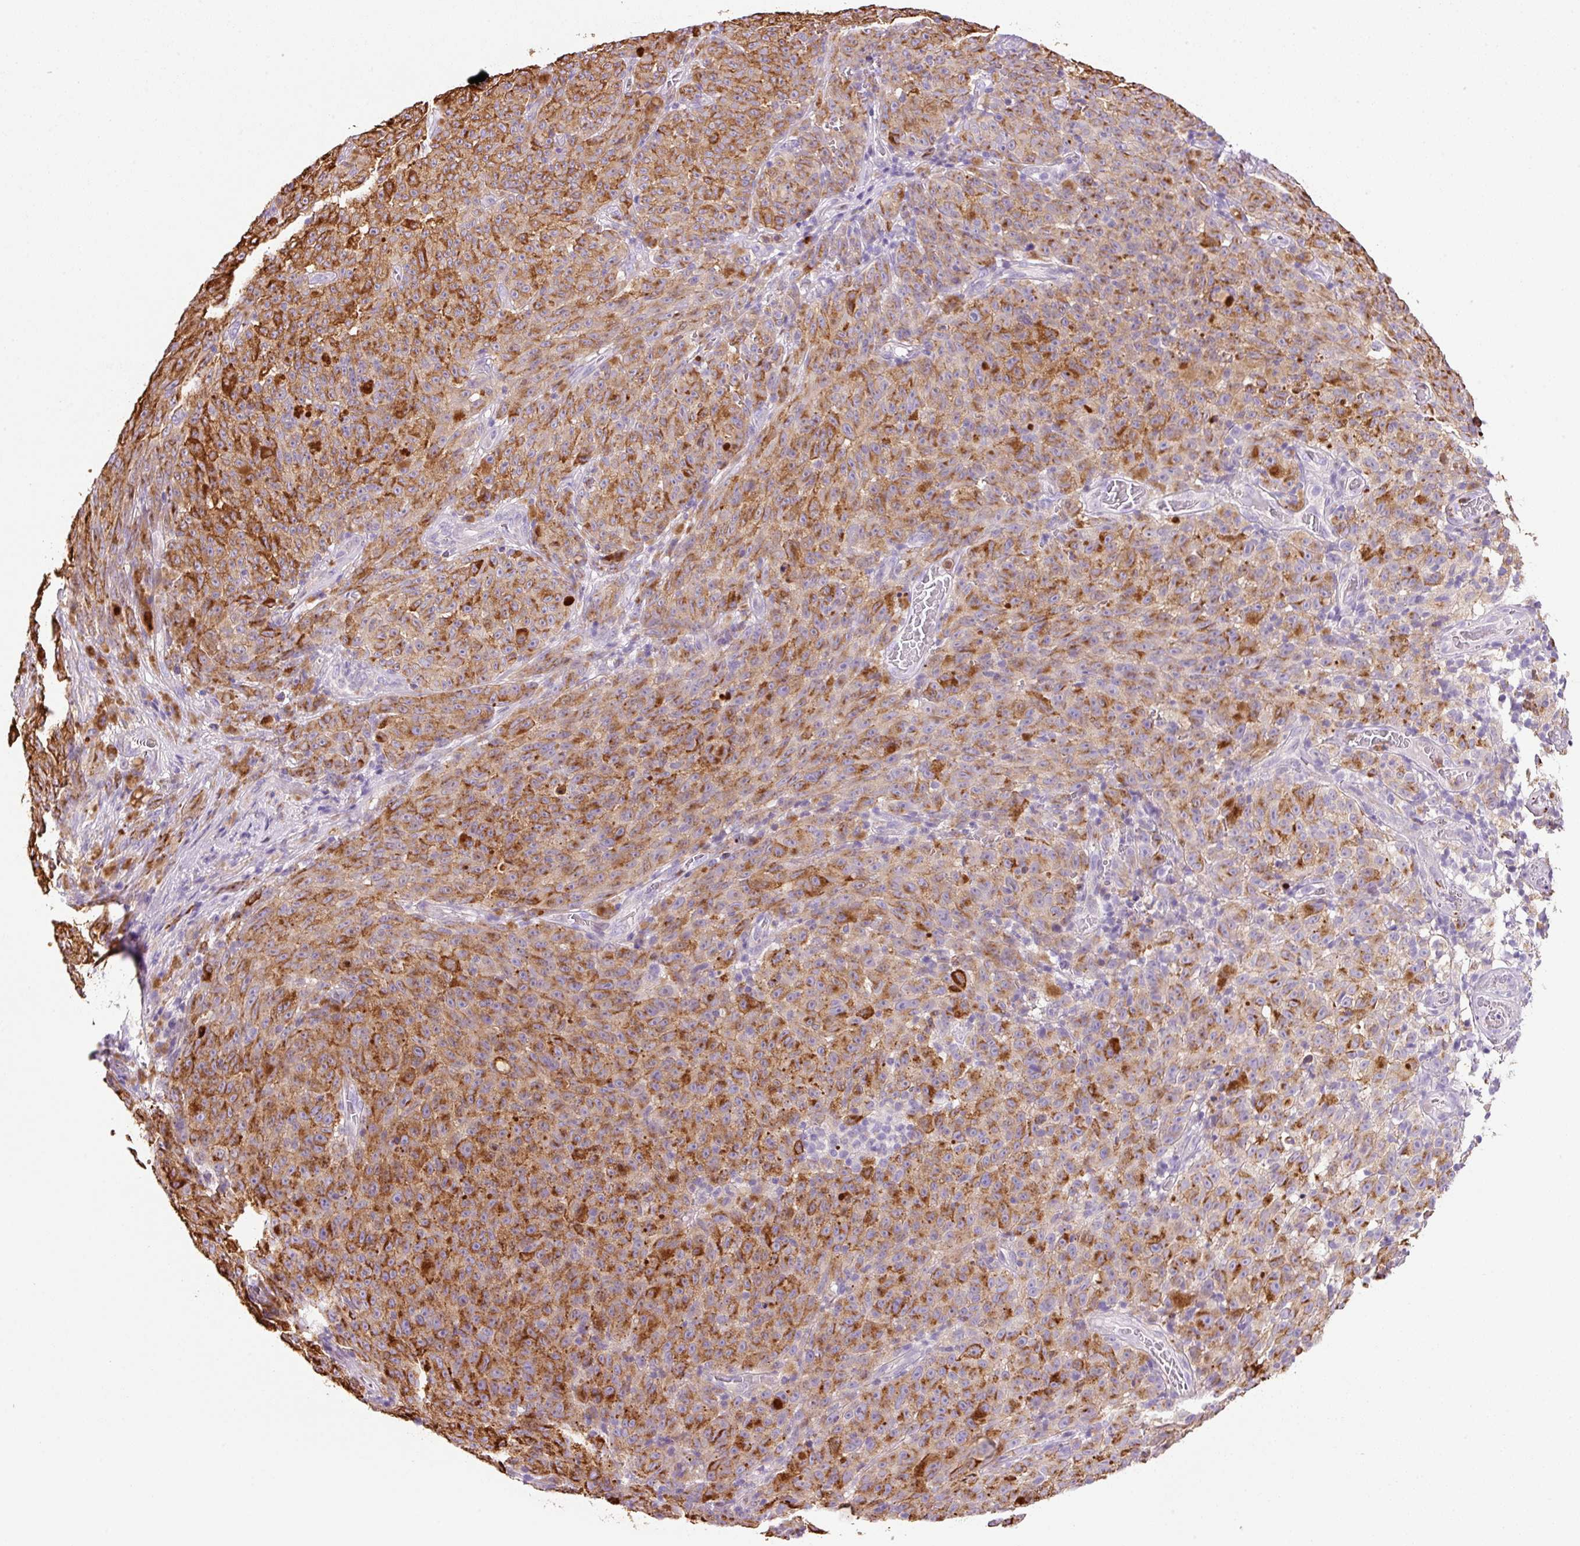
{"staining": {"intensity": "strong", "quantity": ">75%", "location": "cytoplasmic/membranous"}, "tissue": "melanoma", "cell_type": "Tumor cells", "image_type": "cancer", "snomed": [{"axis": "morphology", "description": "Malignant melanoma, NOS"}, {"axis": "topography", "description": "Skin"}], "caption": "Protein staining of melanoma tissue shows strong cytoplasmic/membranous staining in about >75% of tumor cells.", "gene": "TMC8", "patient": {"sex": "female", "age": 82}}